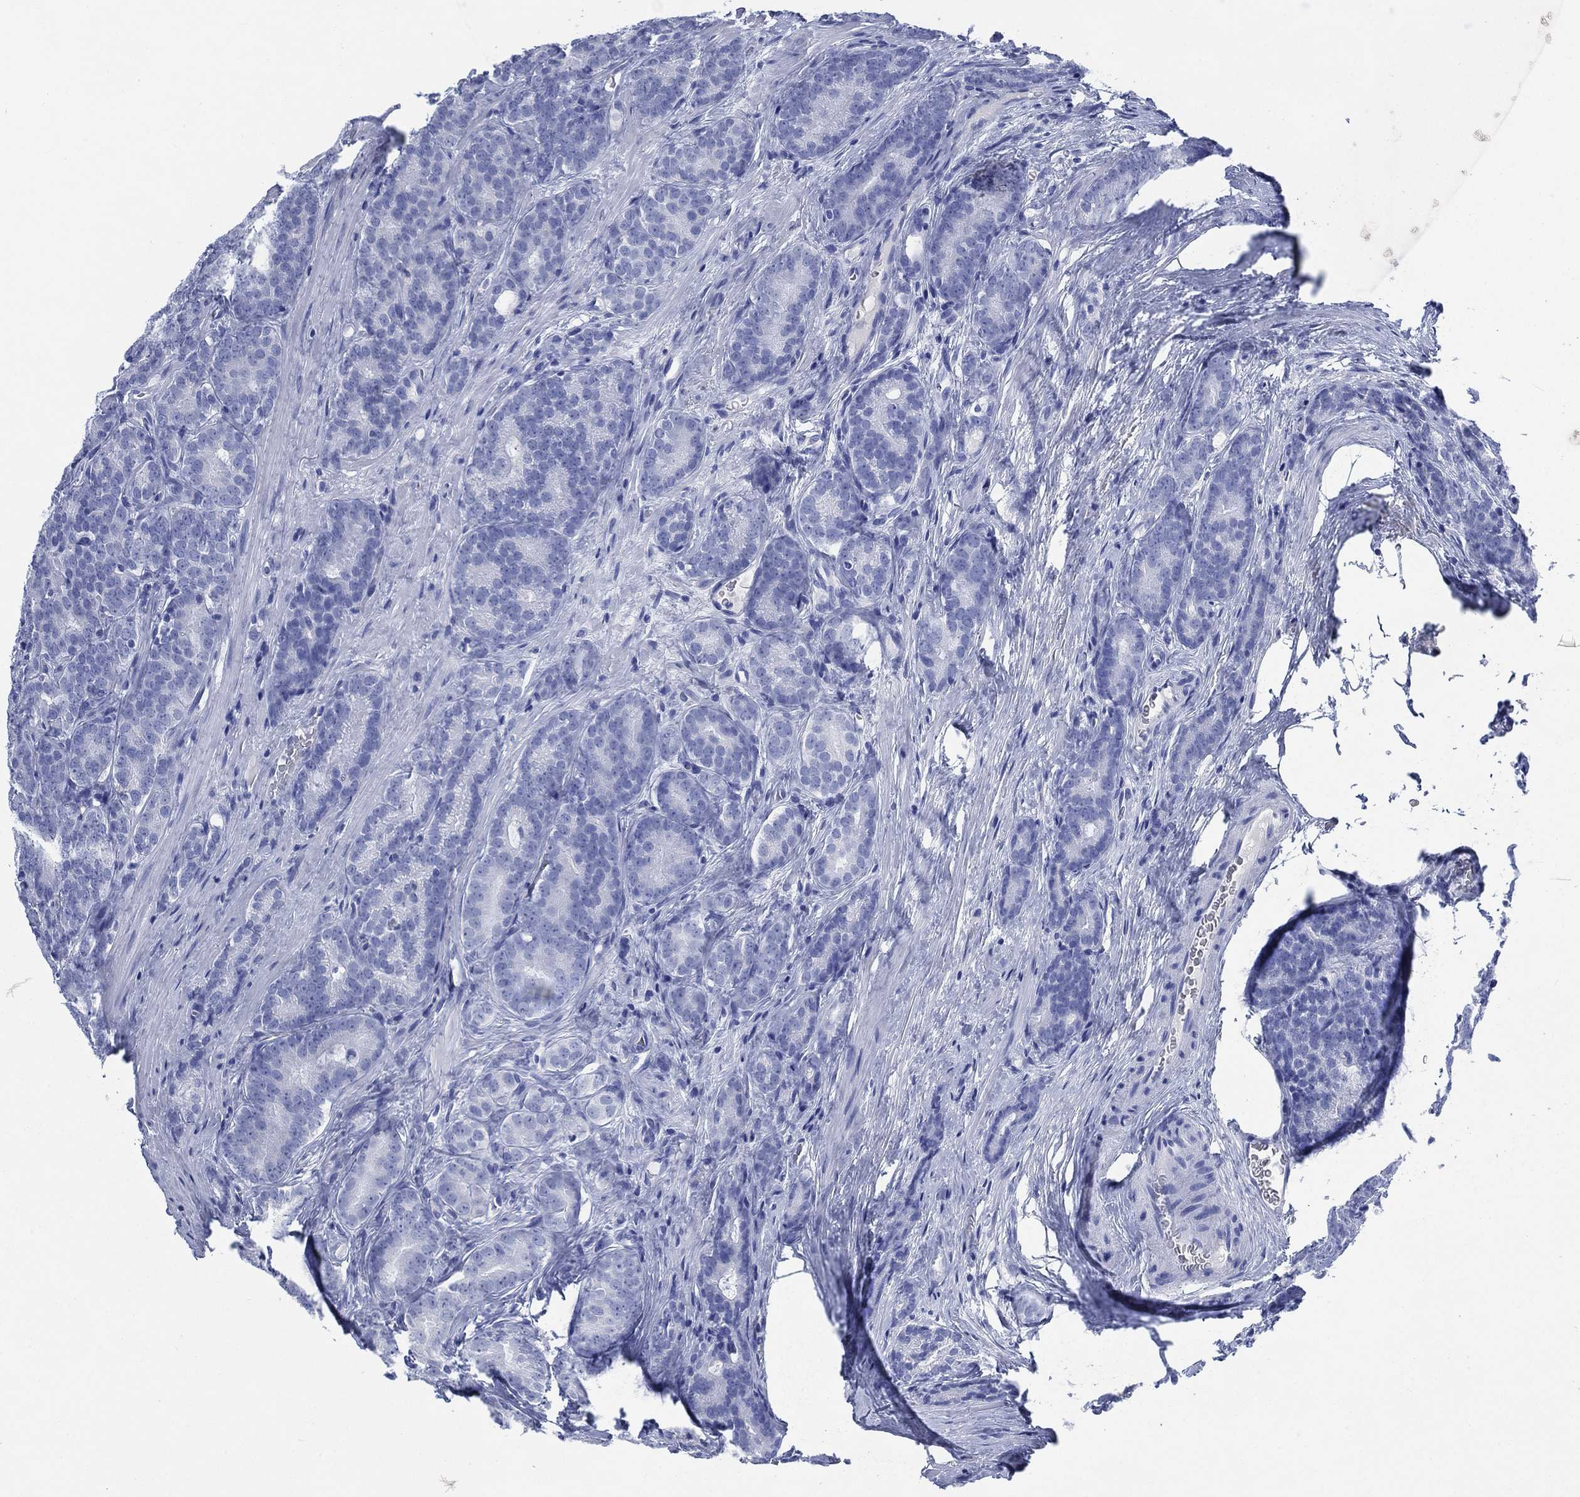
{"staining": {"intensity": "negative", "quantity": "none", "location": "none"}, "tissue": "prostate cancer", "cell_type": "Tumor cells", "image_type": "cancer", "snomed": [{"axis": "morphology", "description": "Adenocarcinoma, NOS"}, {"axis": "topography", "description": "Prostate"}], "caption": "This is a image of immunohistochemistry staining of adenocarcinoma (prostate), which shows no positivity in tumor cells.", "gene": "SIGLECL1", "patient": {"sex": "male", "age": 71}}